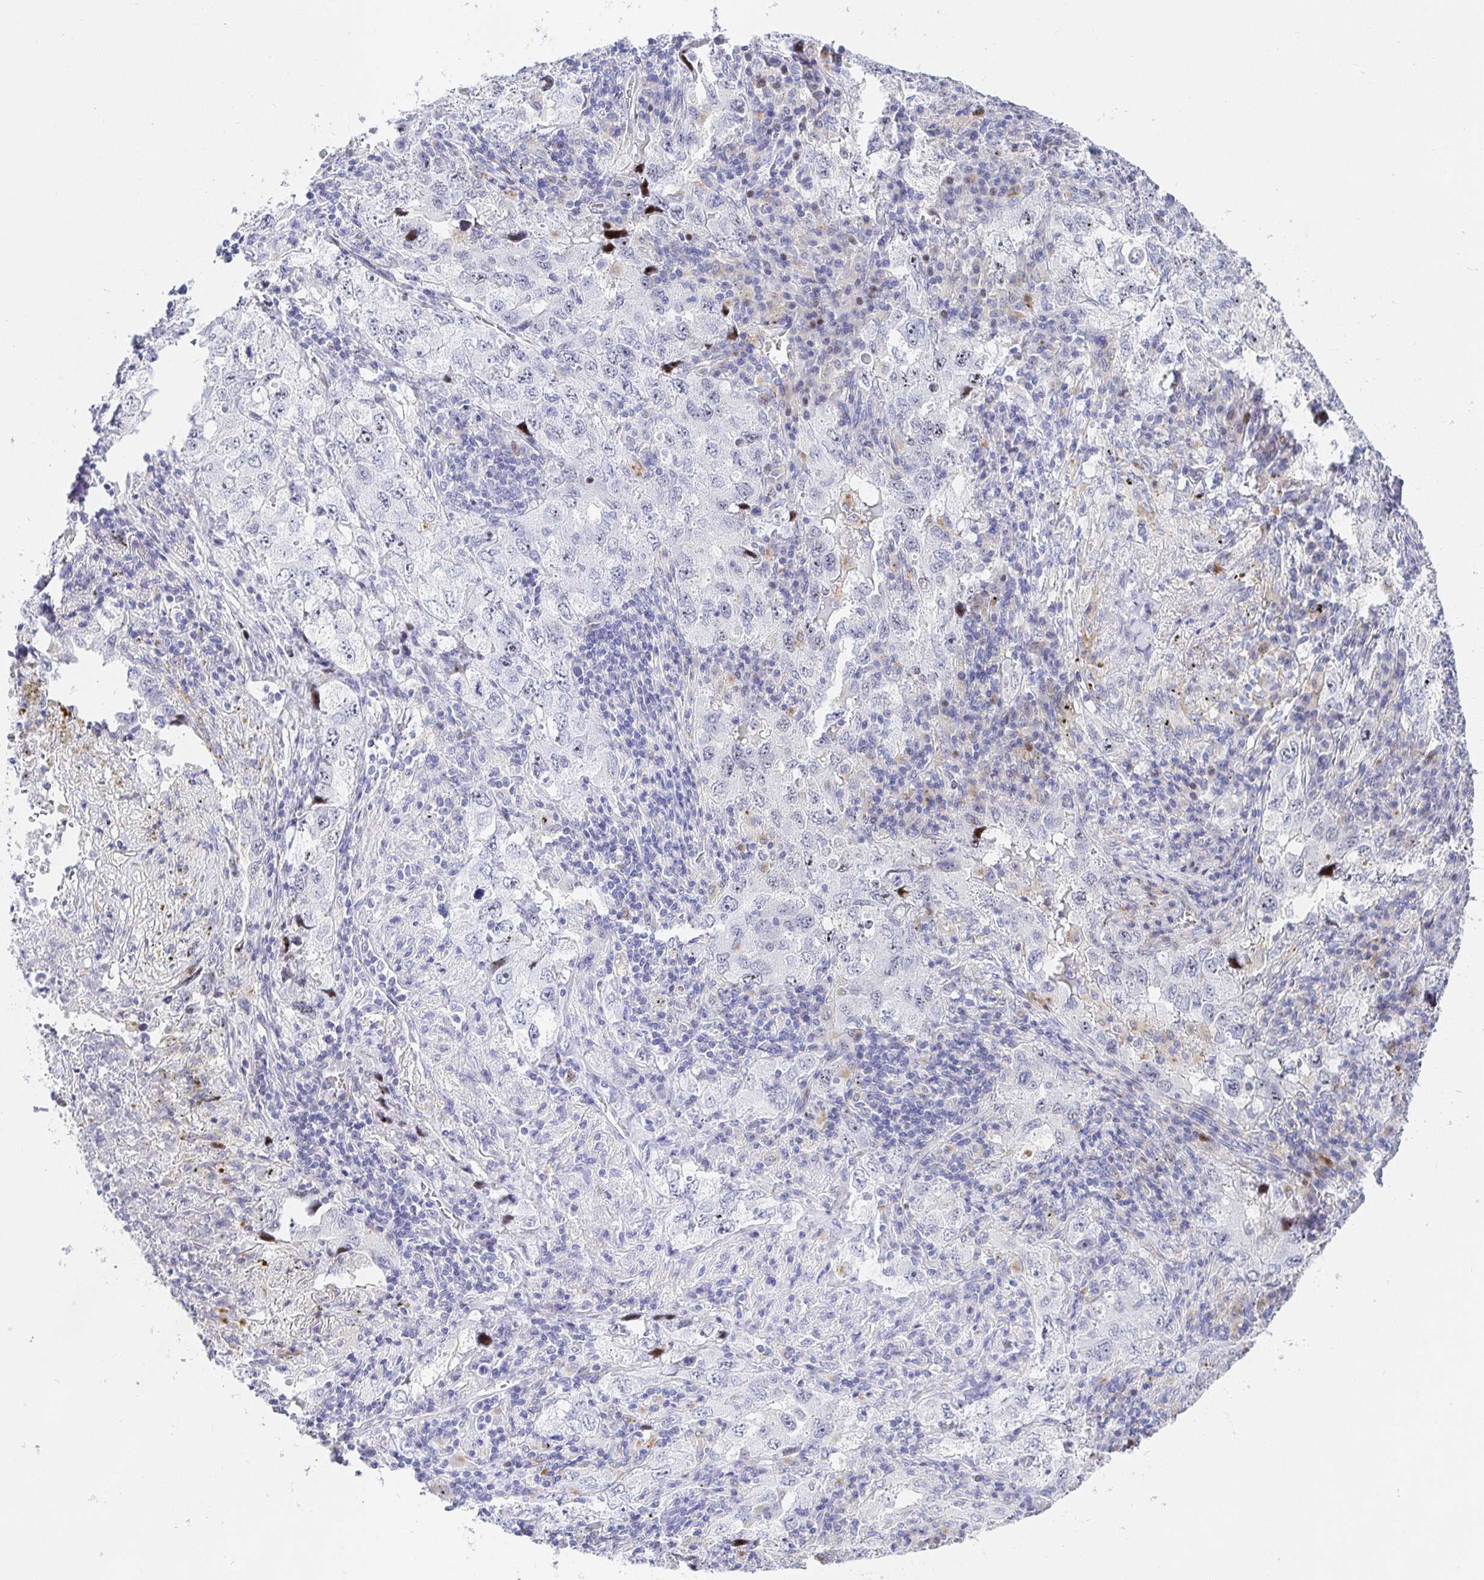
{"staining": {"intensity": "moderate", "quantity": "<25%", "location": "nuclear"}, "tissue": "lung cancer", "cell_type": "Tumor cells", "image_type": "cancer", "snomed": [{"axis": "morphology", "description": "Adenocarcinoma, NOS"}, {"axis": "topography", "description": "Lung"}], "caption": "High-magnification brightfield microscopy of adenocarcinoma (lung) stained with DAB (3,3'-diaminobenzidine) (brown) and counterstained with hematoxylin (blue). tumor cells exhibit moderate nuclear positivity is appreciated in approximately<25% of cells. The staining was performed using DAB (3,3'-diaminobenzidine), with brown indicating positive protein expression. Nuclei are stained blue with hematoxylin.", "gene": "KBTBD13", "patient": {"sex": "female", "age": 57}}